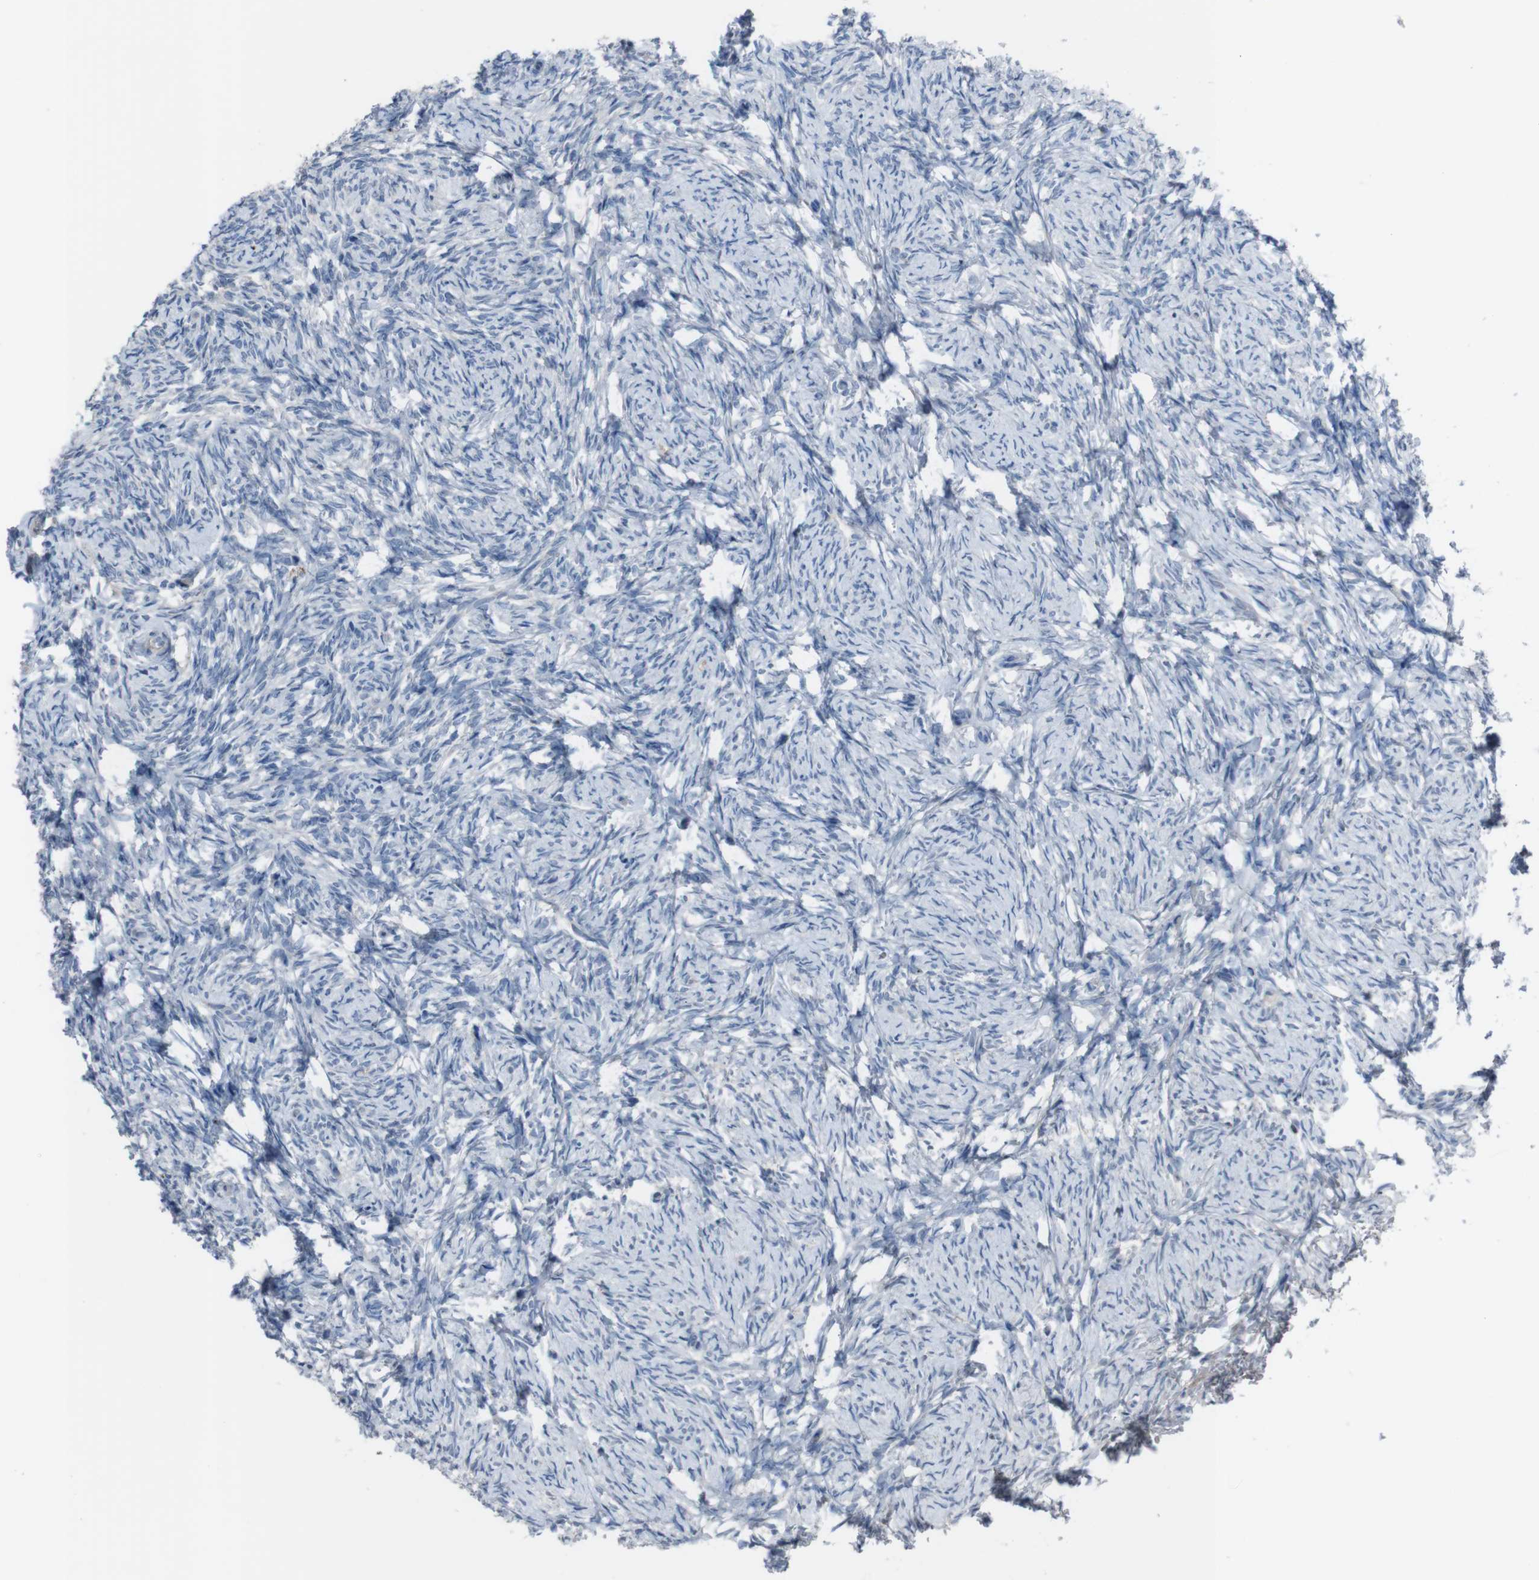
{"staining": {"intensity": "weak", "quantity": ">75%", "location": "cytoplasmic/membranous"}, "tissue": "ovary", "cell_type": "Follicle cells", "image_type": "normal", "snomed": [{"axis": "morphology", "description": "Normal tissue, NOS"}, {"axis": "topography", "description": "Ovary"}], "caption": "This histopathology image demonstrates immunohistochemistry (IHC) staining of unremarkable human ovary, with low weak cytoplasmic/membranous staining in about >75% of follicle cells.", "gene": "CDH22", "patient": {"sex": "female", "age": 60}}